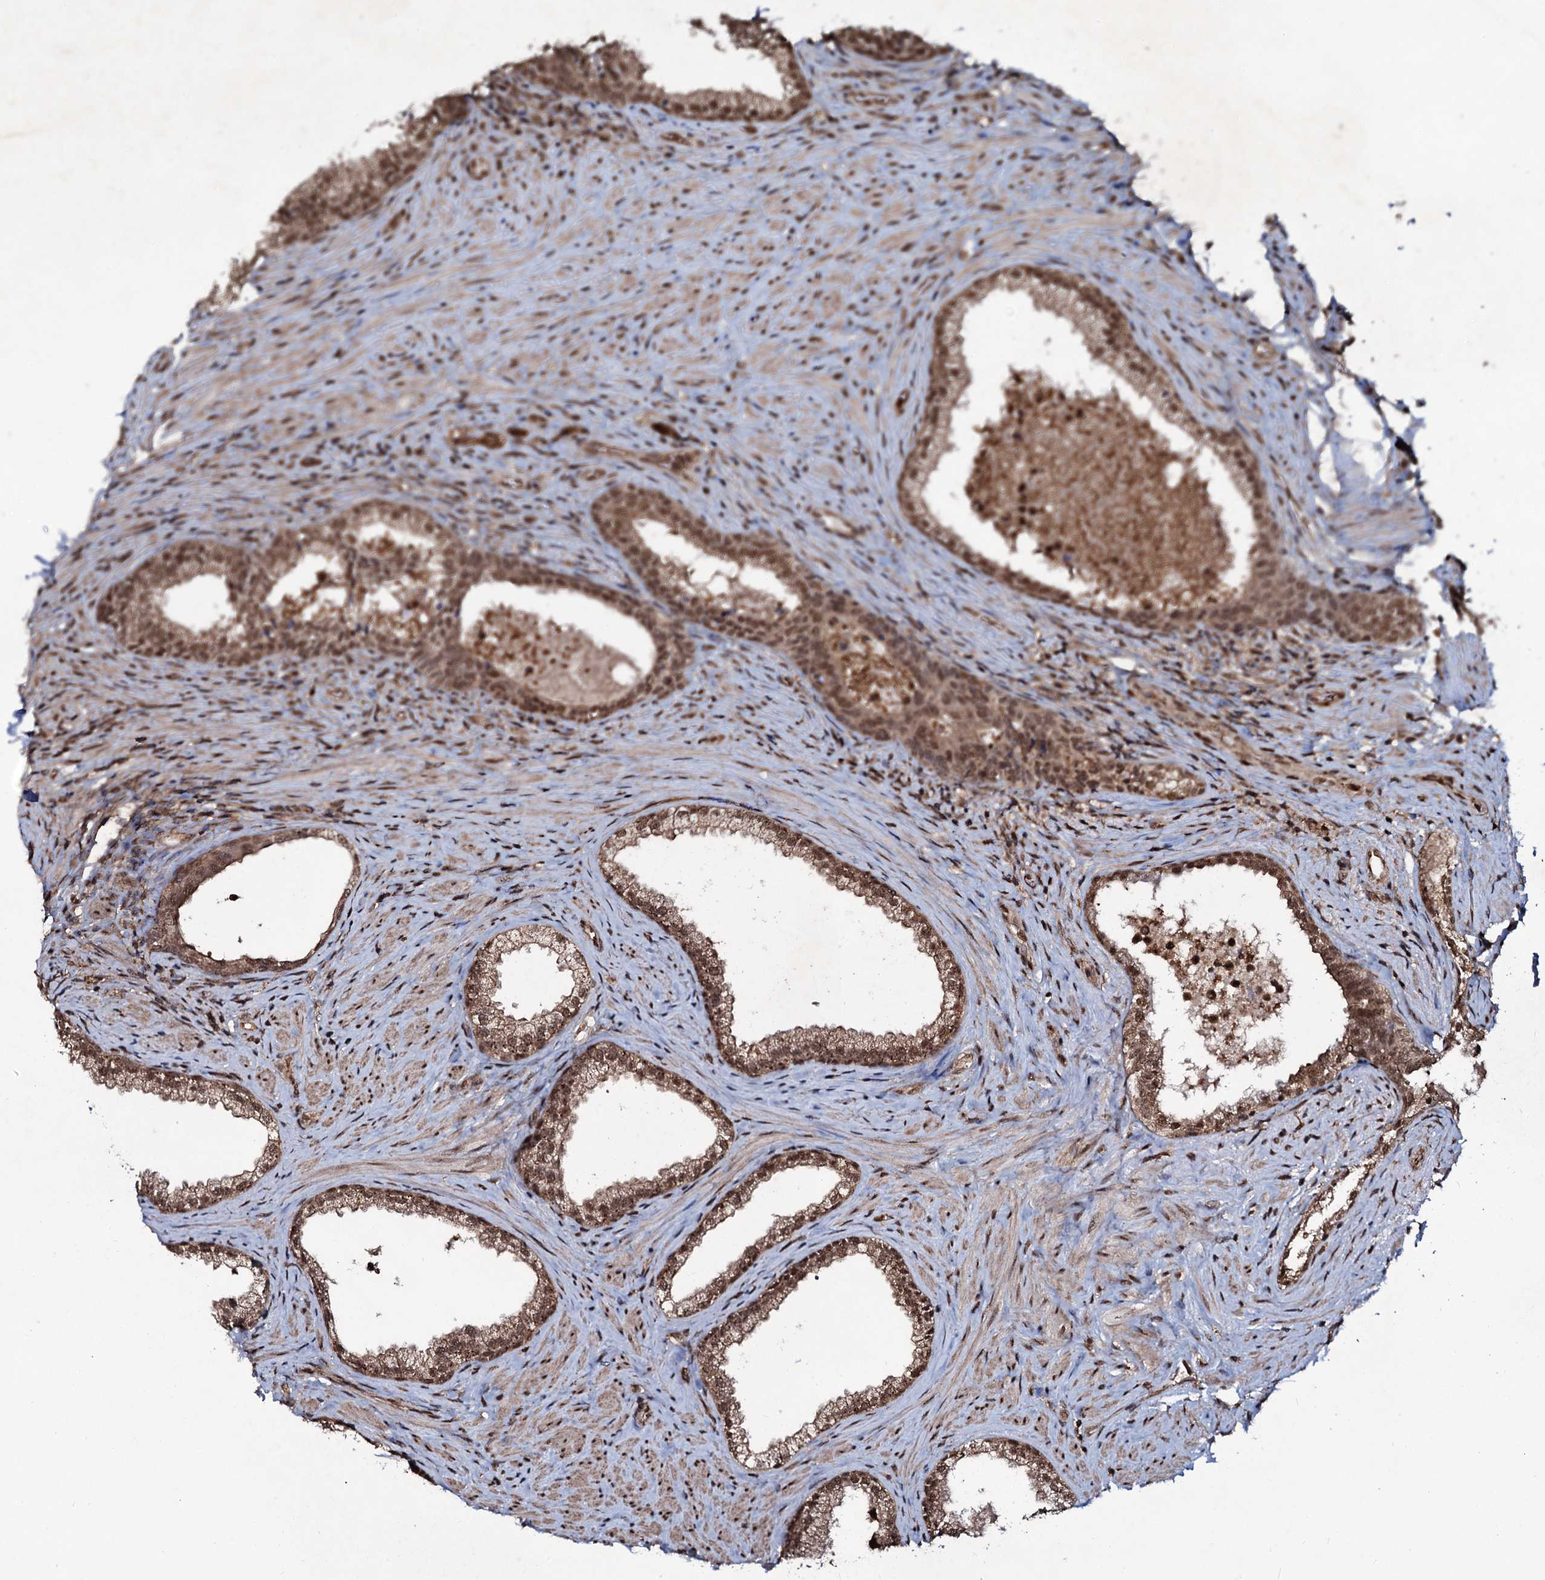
{"staining": {"intensity": "moderate", "quantity": ">75%", "location": "cytoplasmic/membranous,nuclear"}, "tissue": "prostate", "cell_type": "Glandular cells", "image_type": "normal", "snomed": [{"axis": "morphology", "description": "Normal tissue, NOS"}, {"axis": "topography", "description": "Prostate"}], "caption": "Protein staining of benign prostate reveals moderate cytoplasmic/membranous,nuclear staining in about >75% of glandular cells. The staining is performed using DAB (3,3'-diaminobenzidine) brown chromogen to label protein expression. The nuclei are counter-stained blue using hematoxylin.", "gene": "COG6", "patient": {"sex": "male", "age": 76}}